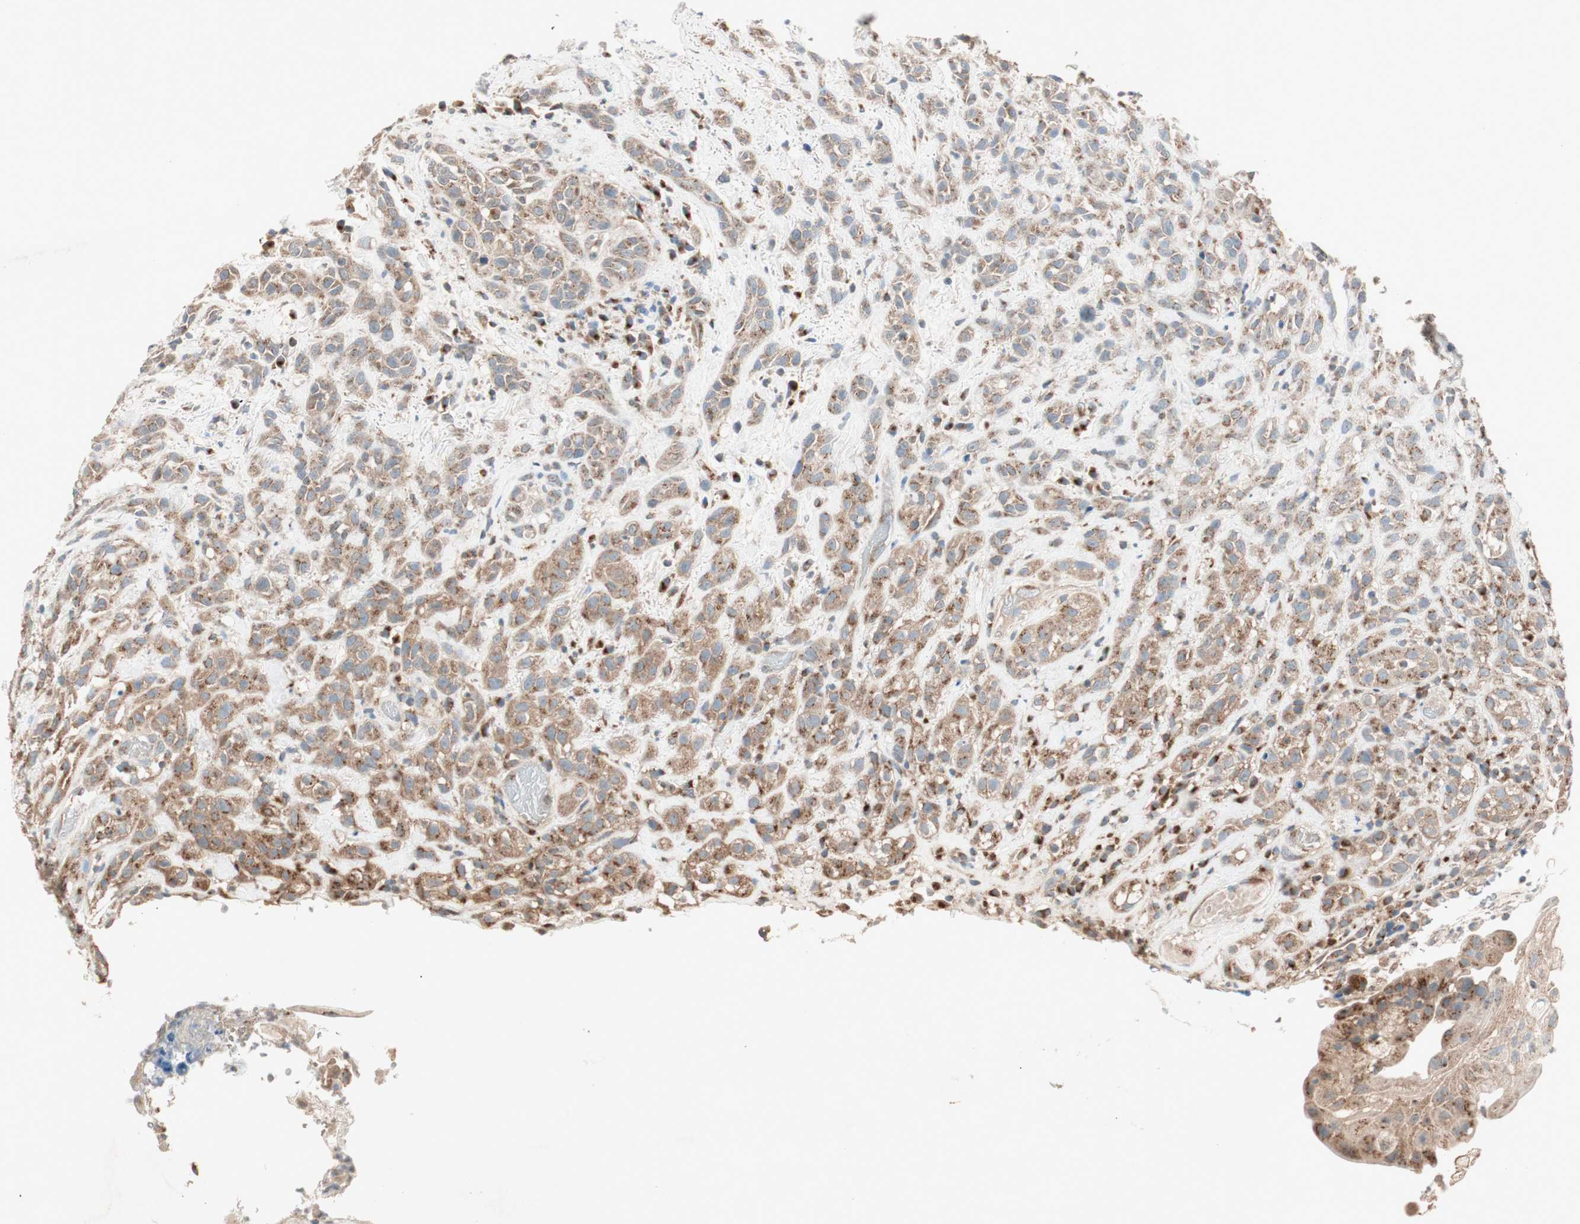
{"staining": {"intensity": "moderate", "quantity": ">75%", "location": "cytoplasmic/membranous"}, "tissue": "head and neck cancer", "cell_type": "Tumor cells", "image_type": "cancer", "snomed": [{"axis": "morphology", "description": "Squamous cell carcinoma, NOS"}, {"axis": "topography", "description": "Head-Neck"}], "caption": "Human head and neck cancer stained for a protein (brown) demonstrates moderate cytoplasmic/membranous positive expression in about >75% of tumor cells.", "gene": "SEC16A", "patient": {"sex": "male", "age": 62}}